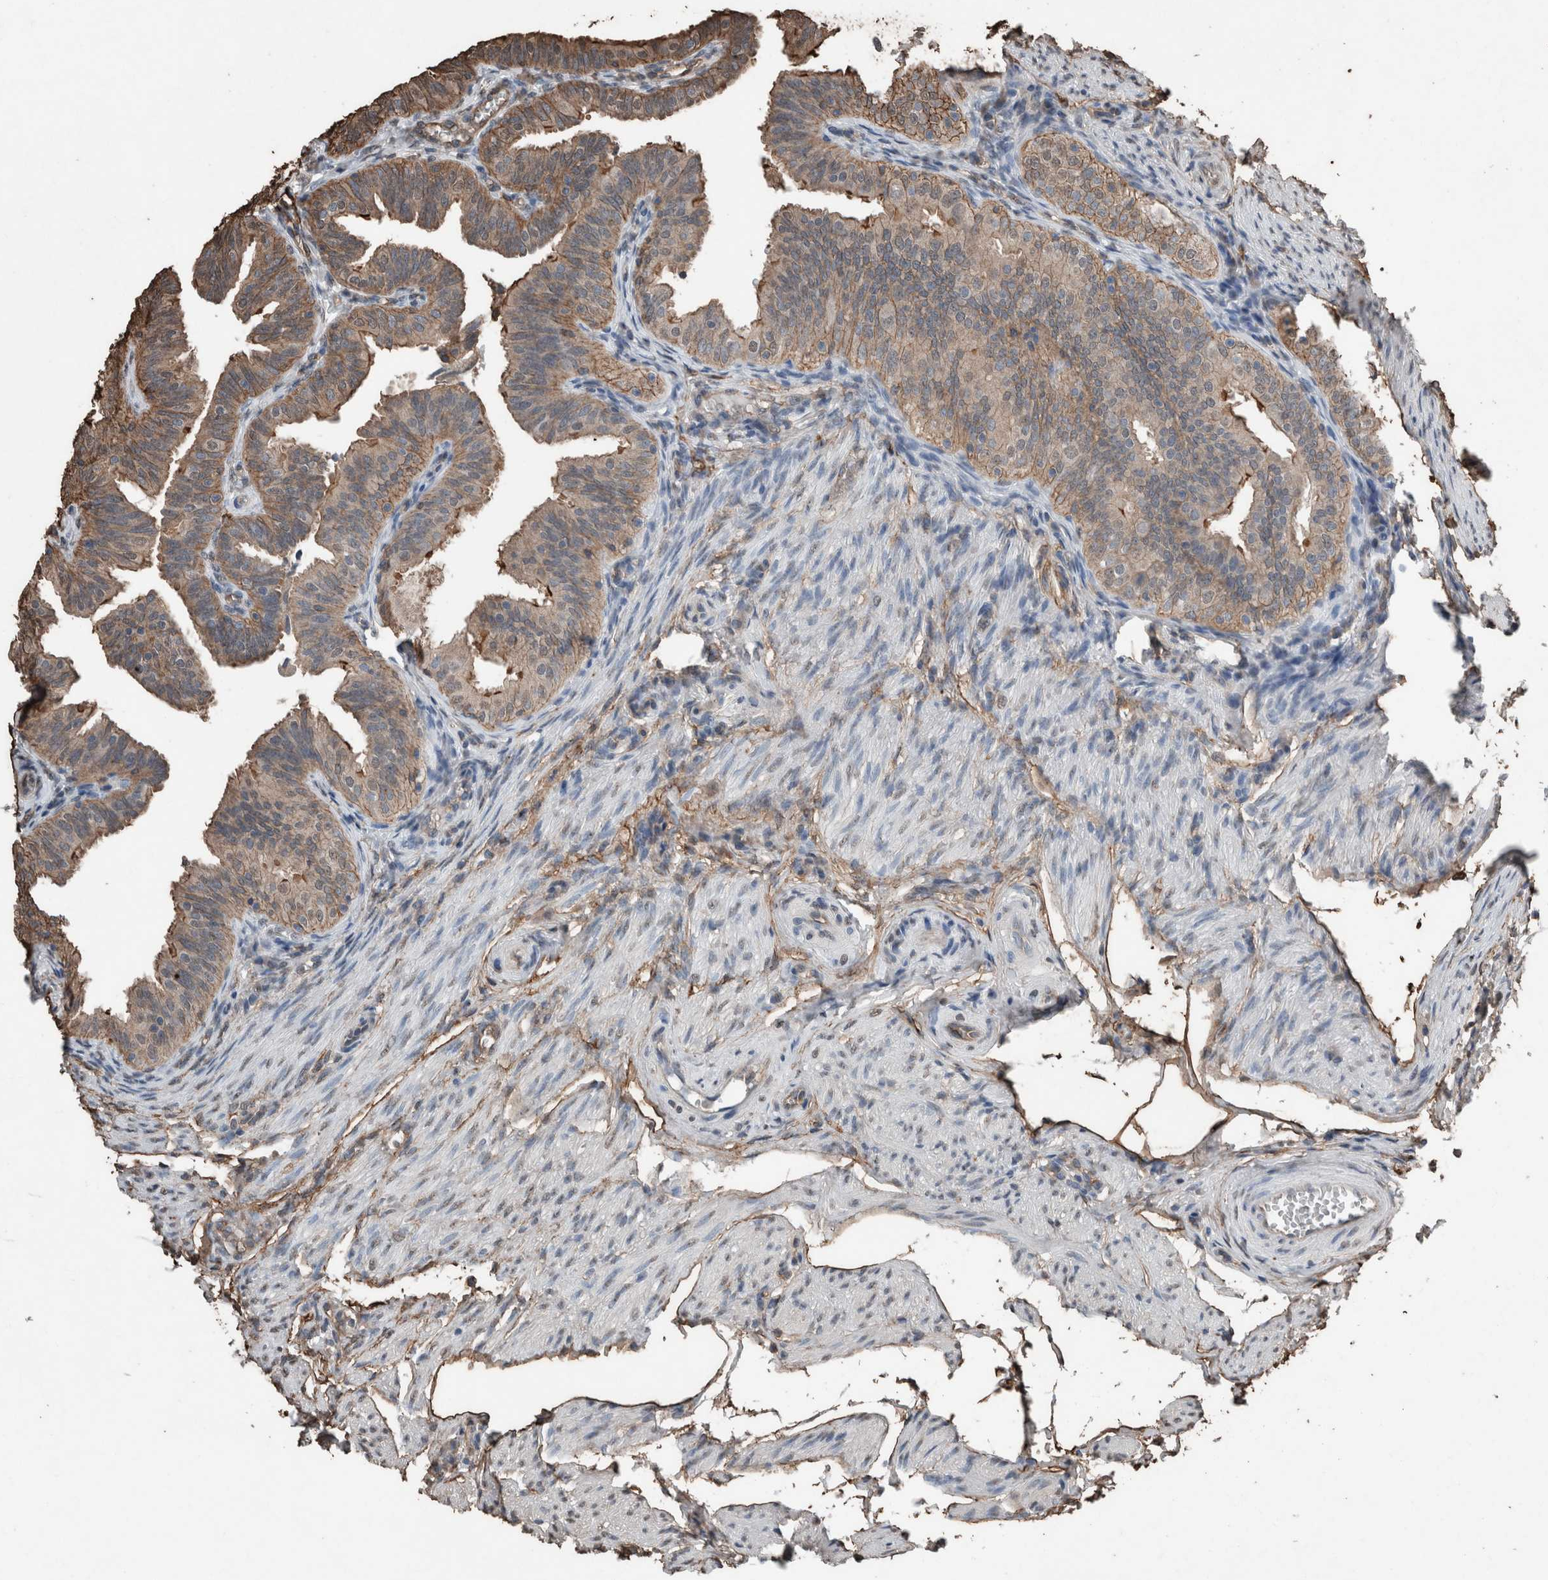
{"staining": {"intensity": "moderate", "quantity": ">75%", "location": "cytoplasmic/membranous"}, "tissue": "fallopian tube", "cell_type": "Glandular cells", "image_type": "normal", "snomed": [{"axis": "morphology", "description": "Normal tissue, NOS"}, {"axis": "topography", "description": "Fallopian tube"}], "caption": "Human fallopian tube stained for a protein (brown) reveals moderate cytoplasmic/membranous positive staining in approximately >75% of glandular cells.", "gene": "S100A10", "patient": {"sex": "female", "age": 35}}